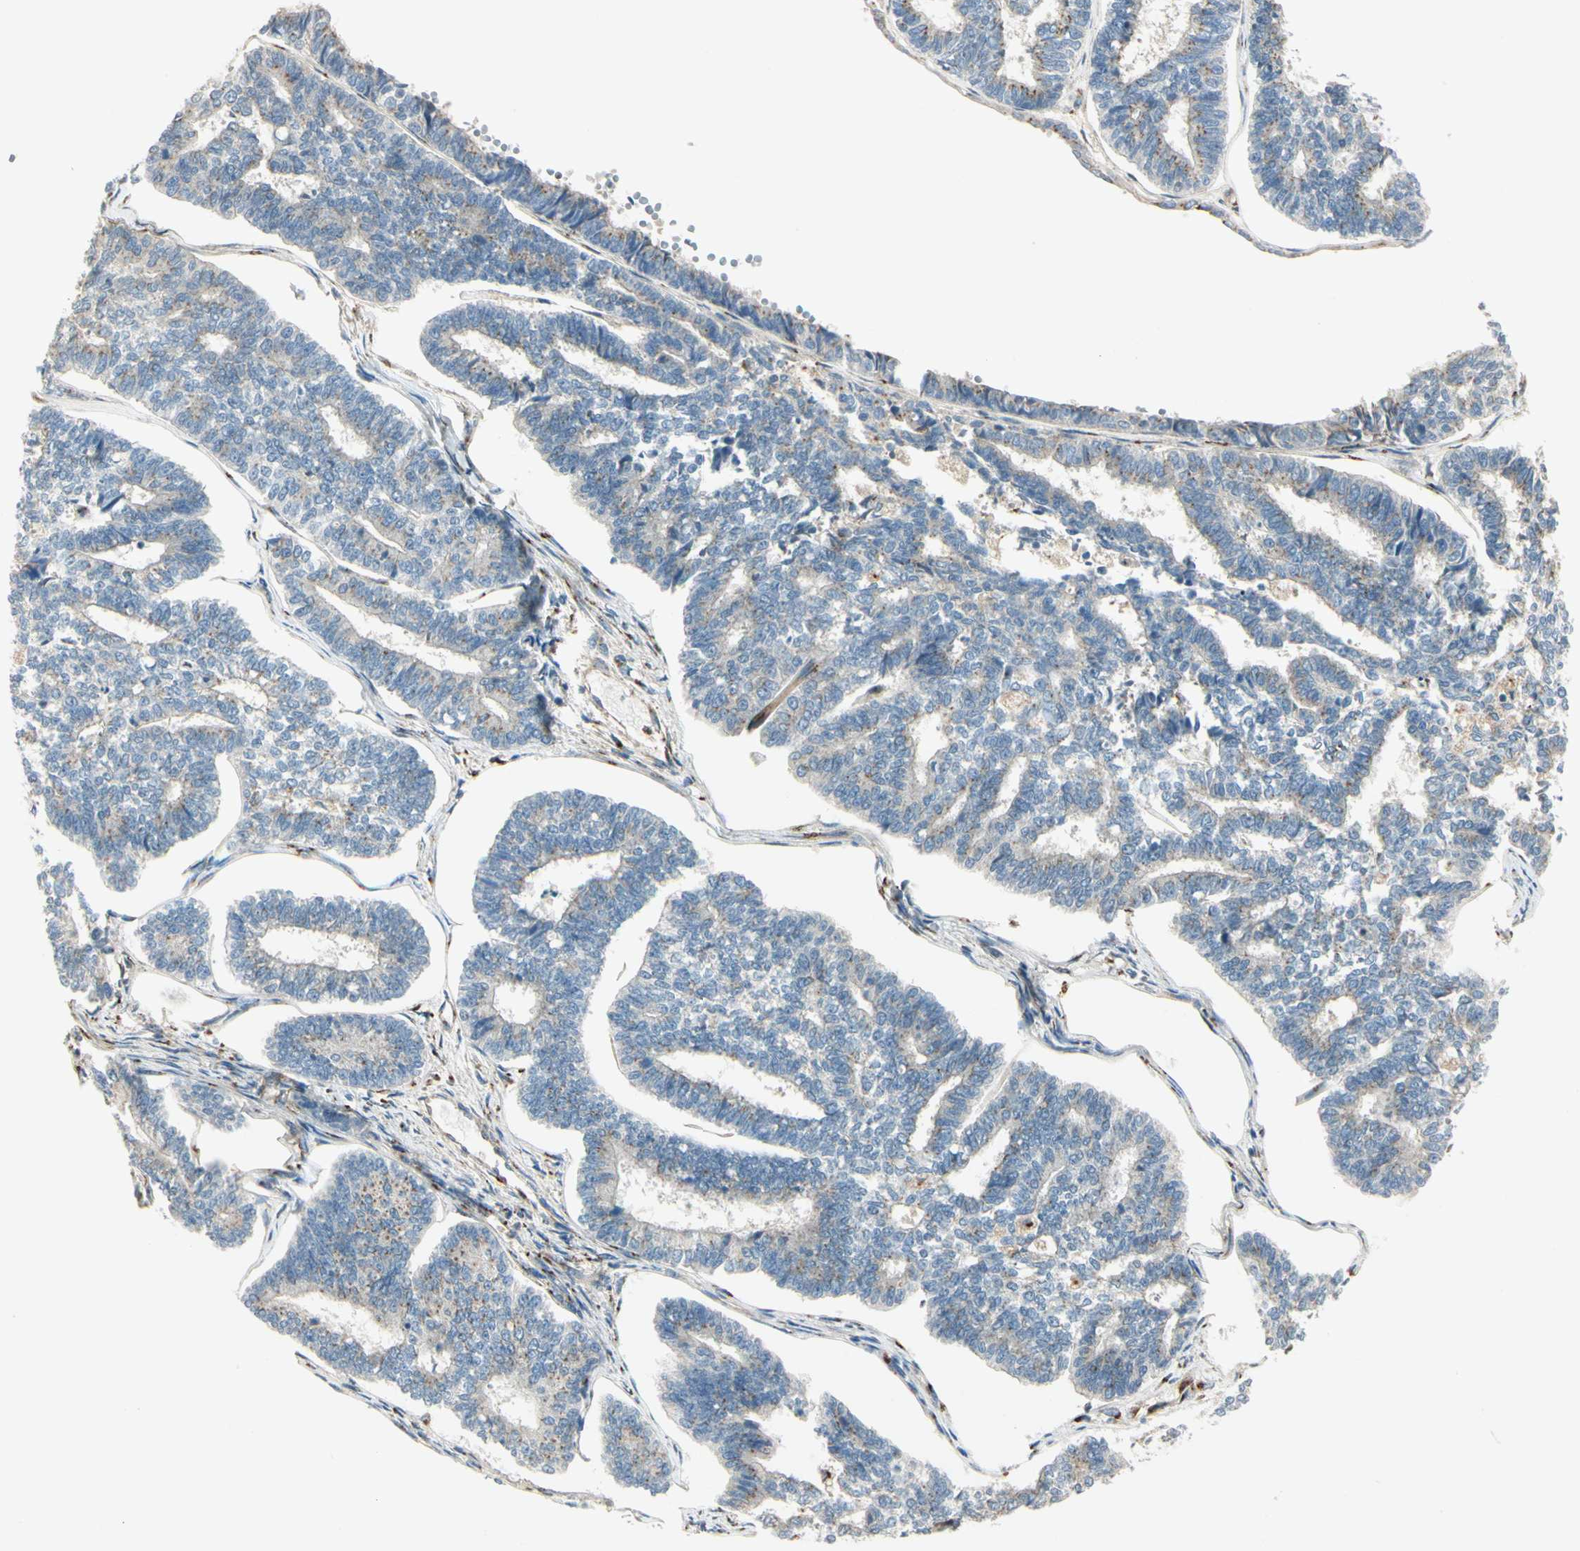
{"staining": {"intensity": "moderate", "quantity": "<25%", "location": "cytoplasmic/membranous"}, "tissue": "endometrial cancer", "cell_type": "Tumor cells", "image_type": "cancer", "snomed": [{"axis": "morphology", "description": "Adenocarcinoma, NOS"}, {"axis": "topography", "description": "Endometrium"}], "caption": "Immunohistochemical staining of adenocarcinoma (endometrial) displays low levels of moderate cytoplasmic/membranous staining in approximately <25% of tumor cells. (Stains: DAB in brown, nuclei in blue, Microscopy: brightfield microscopy at high magnification).", "gene": "ABCA3", "patient": {"sex": "female", "age": 70}}